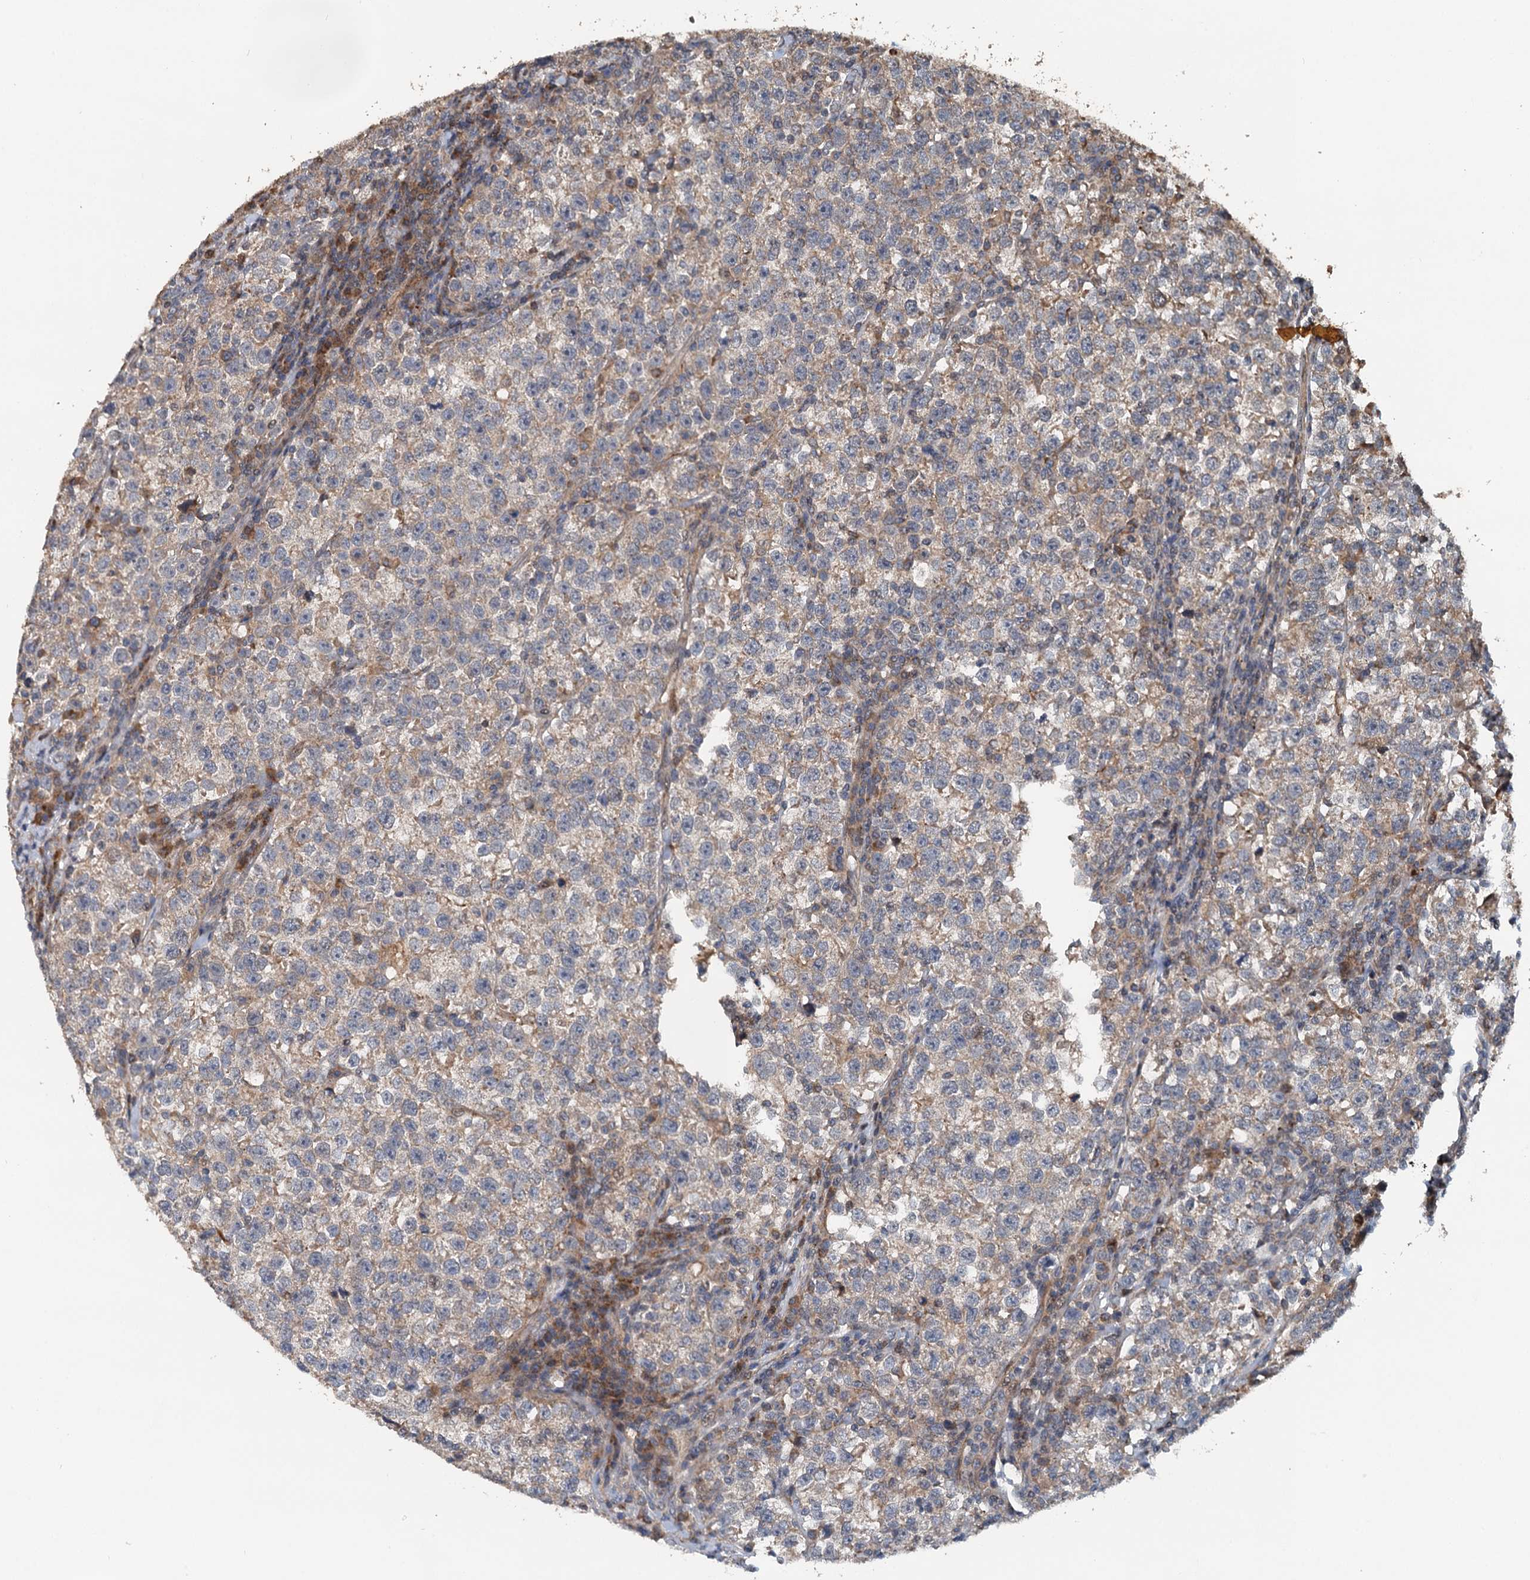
{"staining": {"intensity": "weak", "quantity": "25%-75%", "location": "cytoplasmic/membranous"}, "tissue": "testis cancer", "cell_type": "Tumor cells", "image_type": "cancer", "snomed": [{"axis": "morphology", "description": "Normal tissue, NOS"}, {"axis": "morphology", "description": "Seminoma, NOS"}, {"axis": "topography", "description": "Testis"}], "caption": "Human testis seminoma stained with a protein marker demonstrates weak staining in tumor cells.", "gene": "LRRK2", "patient": {"sex": "male", "age": 43}}